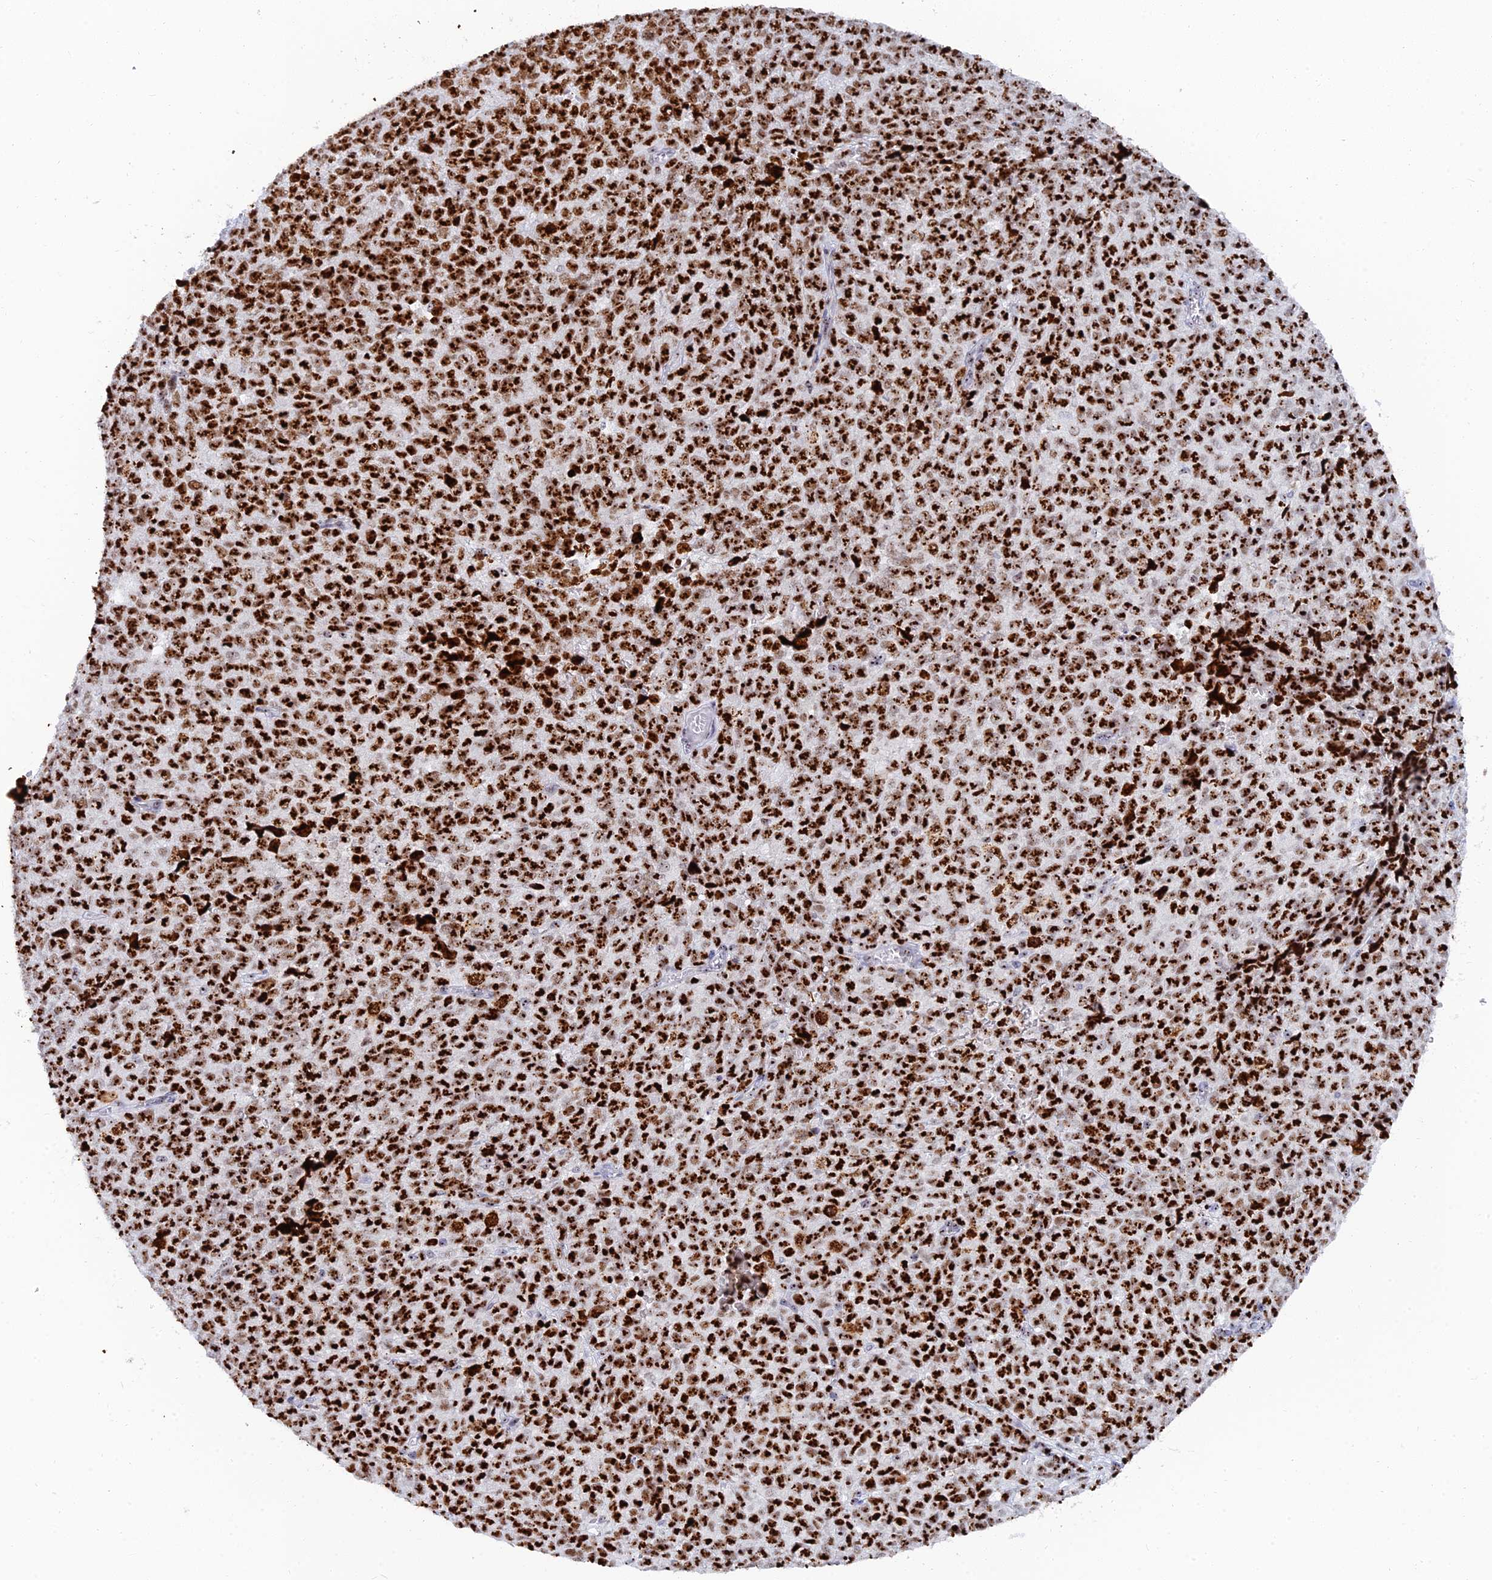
{"staining": {"intensity": "strong", "quantity": ">75%", "location": "nuclear"}, "tissue": "melanoma", "cell_type": "Tumor cells", "image_type": "cancer", "snomed": [{"axis": "morphology", "description": "Malignant melanoma, NOS"}, {"axis": "topography", "description": "Nose, NOS"}], "caption": "Tumor cells demonstrate high levels of strong nuclear expression in approximately >75% of cells in malignant melanoma.", "gene": "RSL1D1", "patient": {"sex": "female", "age": 48}}